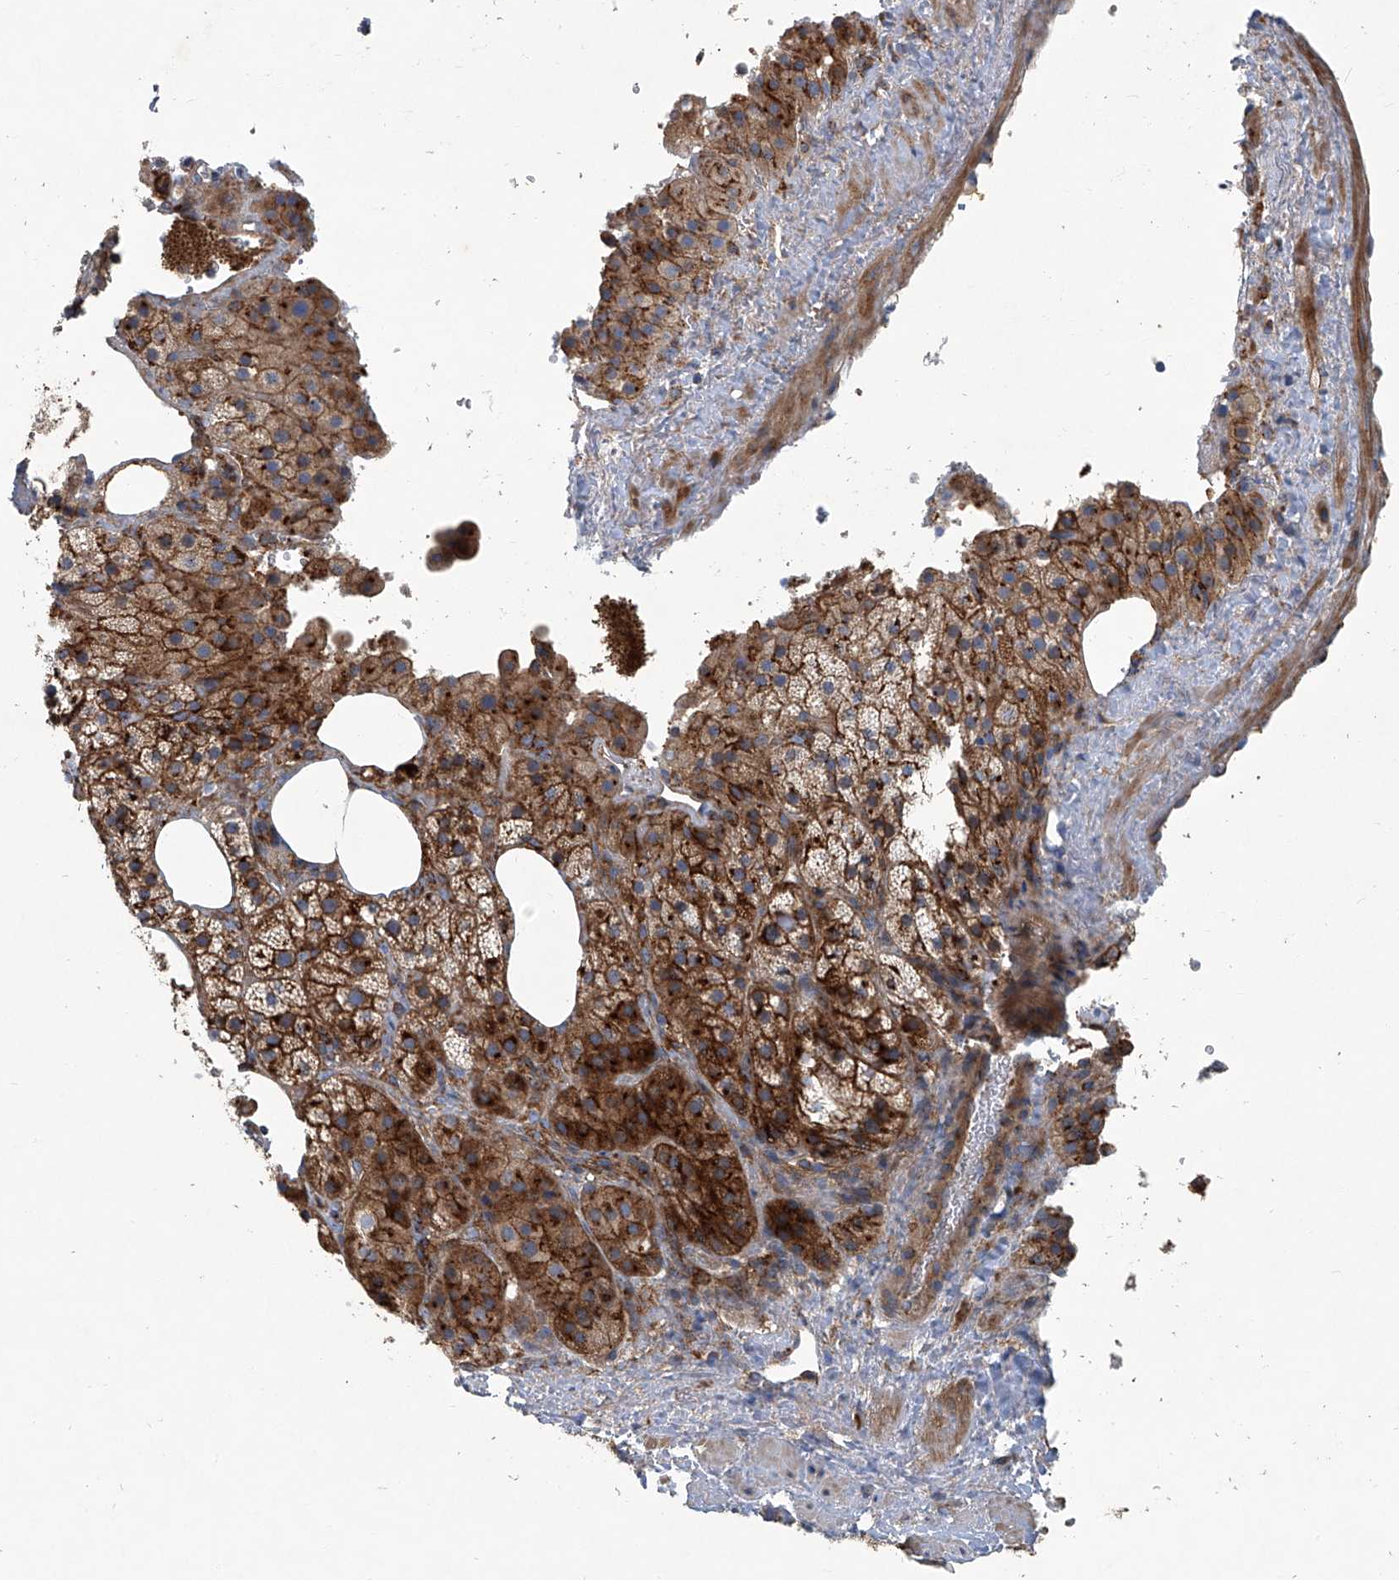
{"staining": {"intensity": "strong", "quantity": ">75%", "location": "cytoplasmic/membranous"}, "tissue": "adrenal gland", "cell_type": "Glandular cells", "image_type": "normal", "snomed": [{"axis": "morphology", "description": "Normal tissue, NOS"}, {"axis": "topography", "description": "Adrenal gland"}], "caption": "Immunohistochemistry micrograph of unremarkable adrenal gland: adrenal gland stained using immunohistochemistry (IHC) shows high levels of strong protein expression localized specifically in the cytoplasmic/membranous of glandular cells, appearing as a cytoplasmic/membranous brown color.", "gene": "PIGH", "patient": {"sex": "female", "age": 59}}